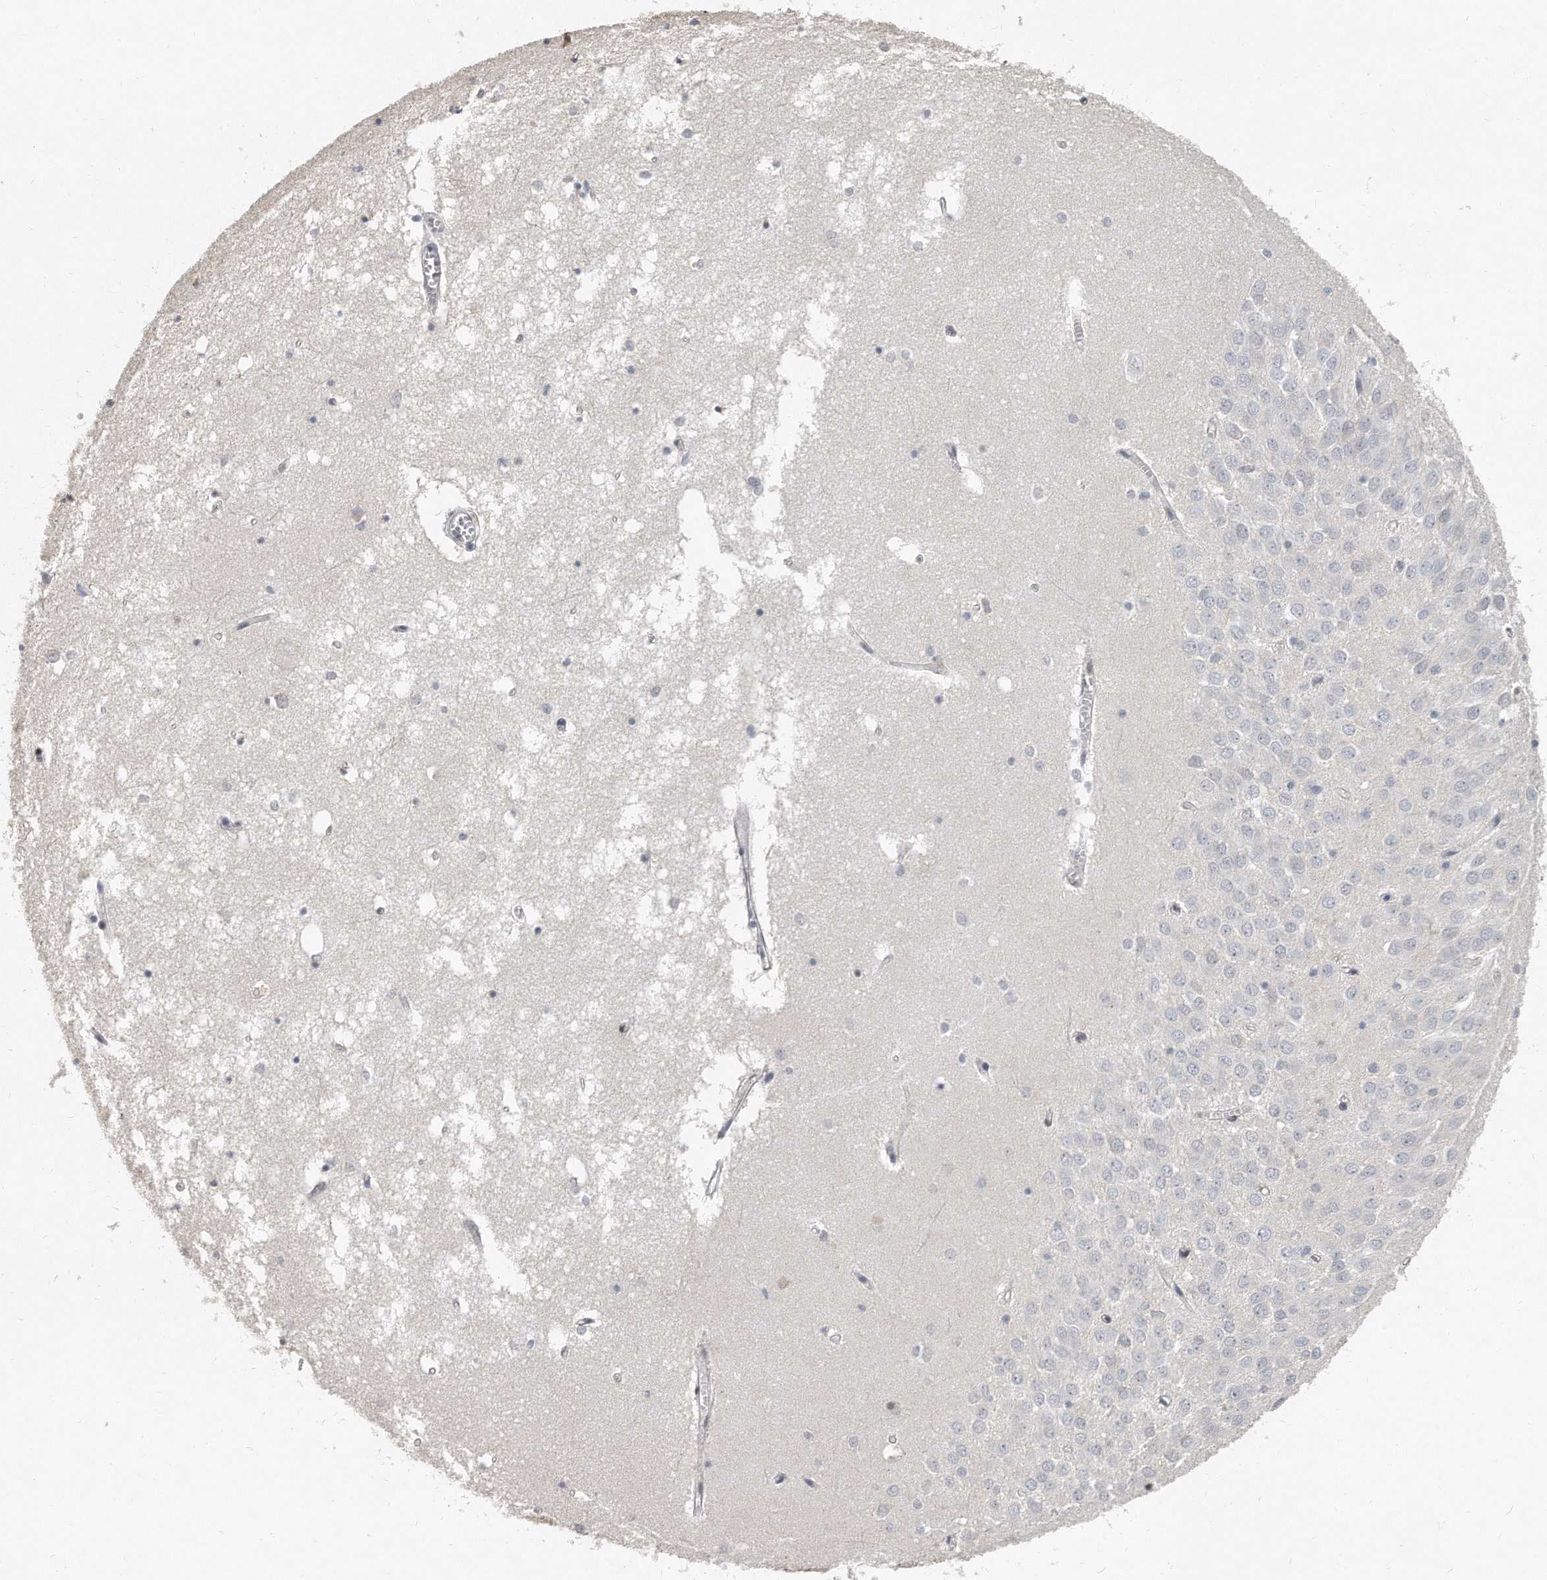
{"staining": {"intensity": "negative", "quantity": "none", "location": "none"}, "tissue": "hippocampus", "cell_type": "Glial cells", "image_type": "normal", "snomed": [{"axis": "morphology", "description": "Normal tissue, NOS"}, {"axis": "topography", "description": "Hippocampus"}], "caption": "Hippocampus stained for a protein using immunohistochemistry exhibits no staining glial cells.", "gene": "CTBP2", "patient": {"sex": "male", "age": 70}}